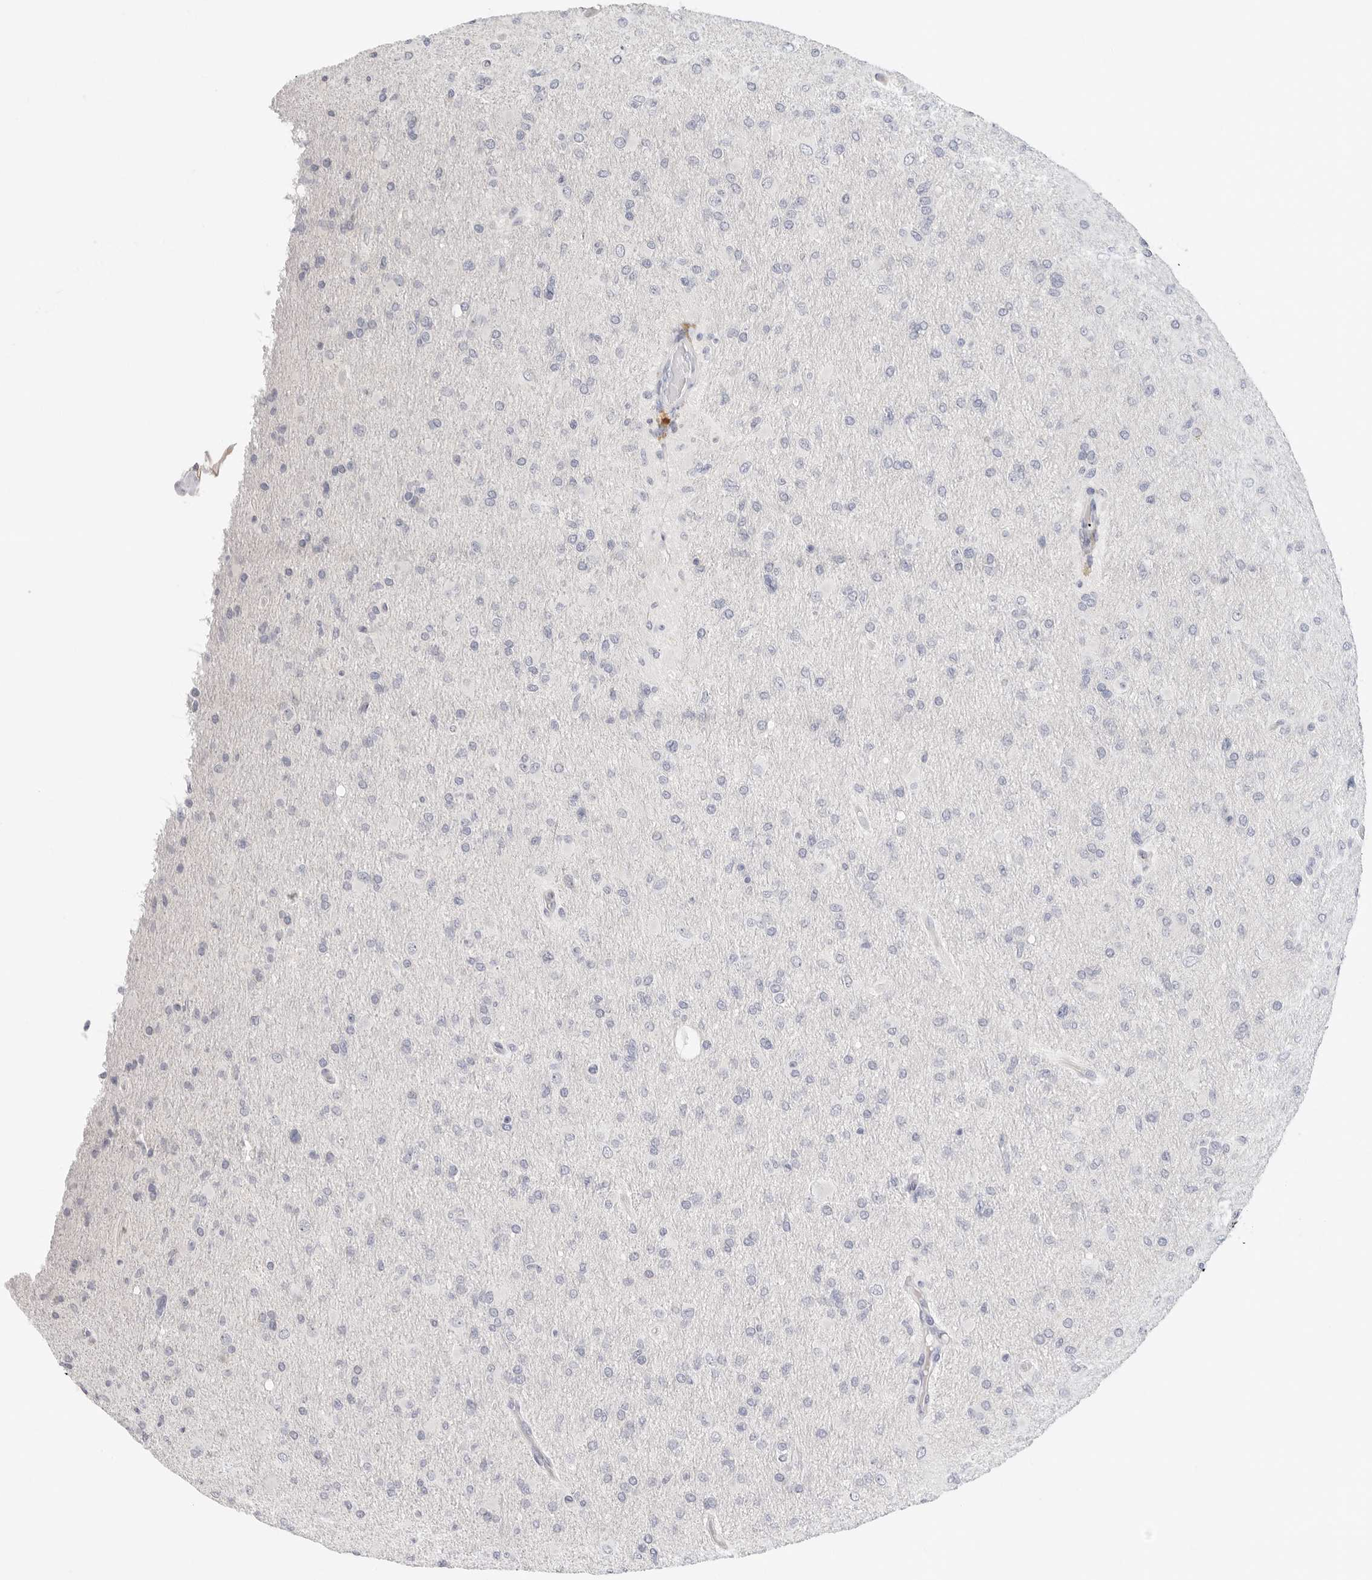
{"staining": {"intensity": "negative", "quantity": "none", "location": "none"}, "tissue": "glioma", "cell_type": "Tumor cells", "image_type": "cancer", "snomed": [{"axis": "morphology", "description": "Glioma, malignant, High grade"}, {"axis": "topography", "description": "Cerebral cortex"}], "caption": "Immunohistochemistry (IHC) photomicrograph of human glioma stained for a protein (brown), which exhibits no staining in tumor cells.", "gene": "EDN2", "patient": {"sex": "female", "age": 36}}